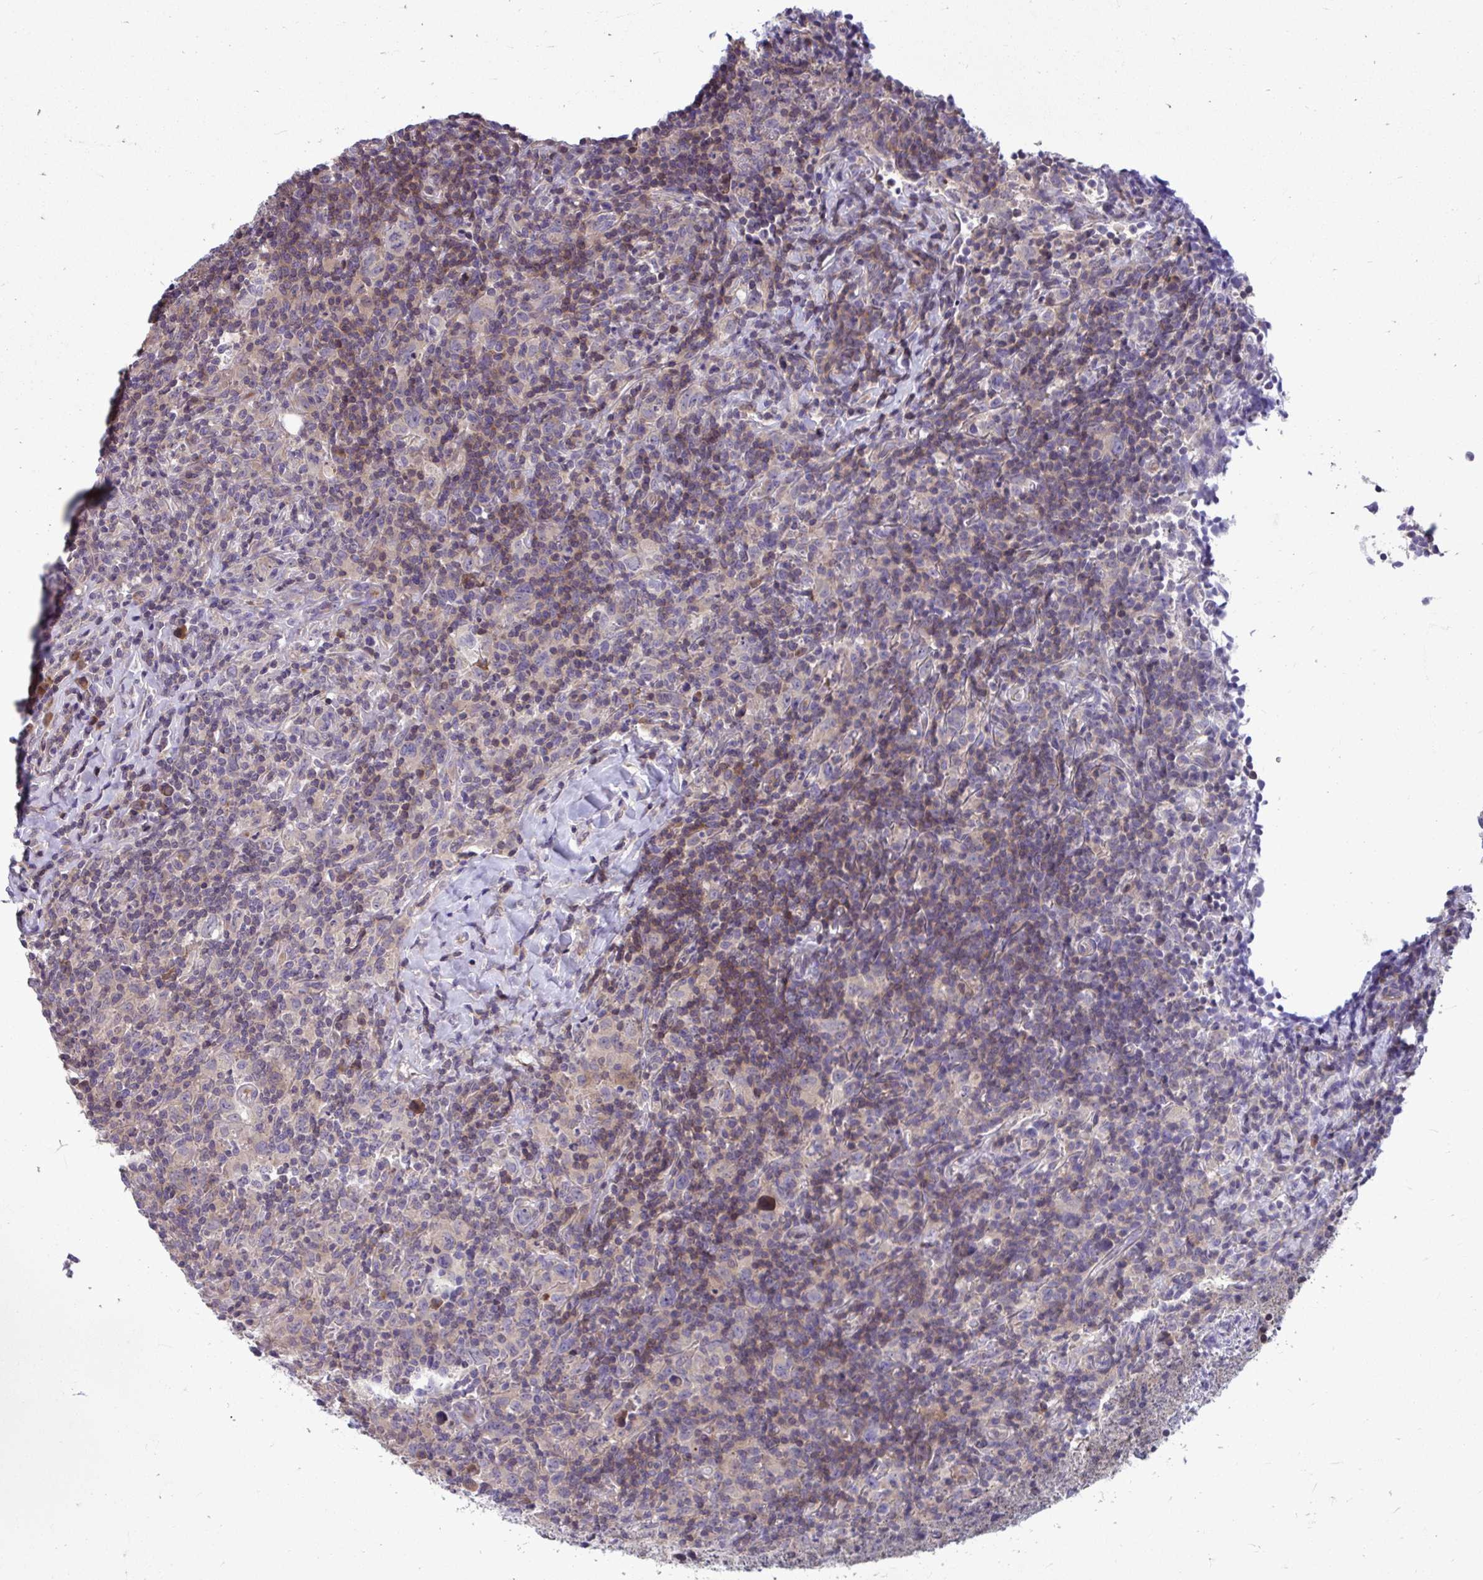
{"staining": {"intensity": "negative", "quantity": "none", "location": "none"}, "tissue": "lymphoma", "cell_type": "Tumor cells", "image_type": "cancer", "snomed": [{"axis": "morphology", "description": "Hodgkin's disease, NOS"}, {"axis": "topography", "description": "Lymph node"}], "caption": "This is a micrograph of immunohistochemistry staining of Hodgkin's disease, which shows no expression in tumor cells.", "gene": "PCDHB7", "patient": {"sex": "female", "age": 18}}